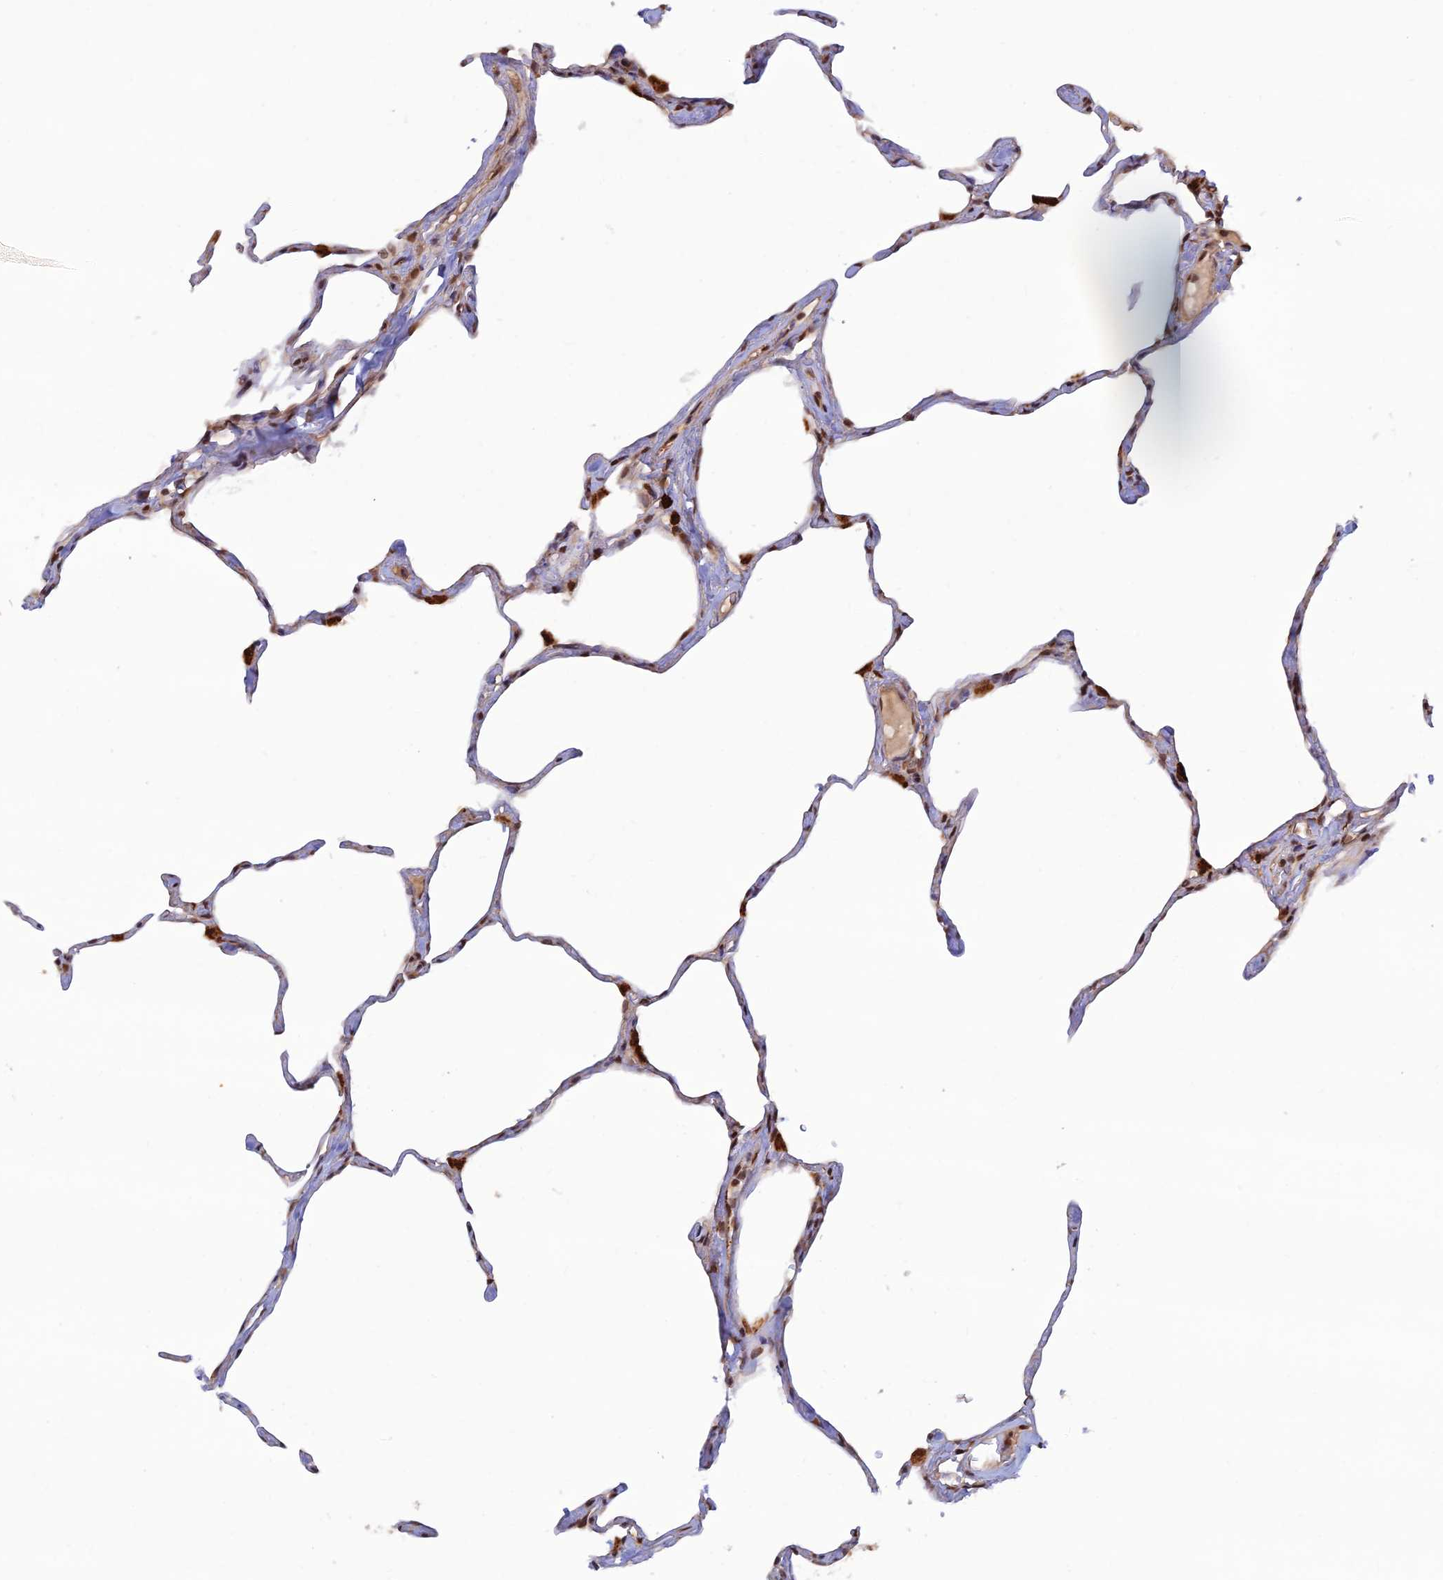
{"staining": {"intensity": "negative", "quantity": "none", "location": "none"}, "tissue": "lung", "cell_type": "Alveolar cells", "image_type": "normal", "snomed": [{"axis": "morphology", "description": "Normal tissue, NOS"}, {"axis": "topography", "description": "Lung"}], "caption": "Photomicrograph shows no significant protein staining in alveolar cells of normal lung.", "gene": "ZNF565", "patient": {"sex": "male", "age": 65}}